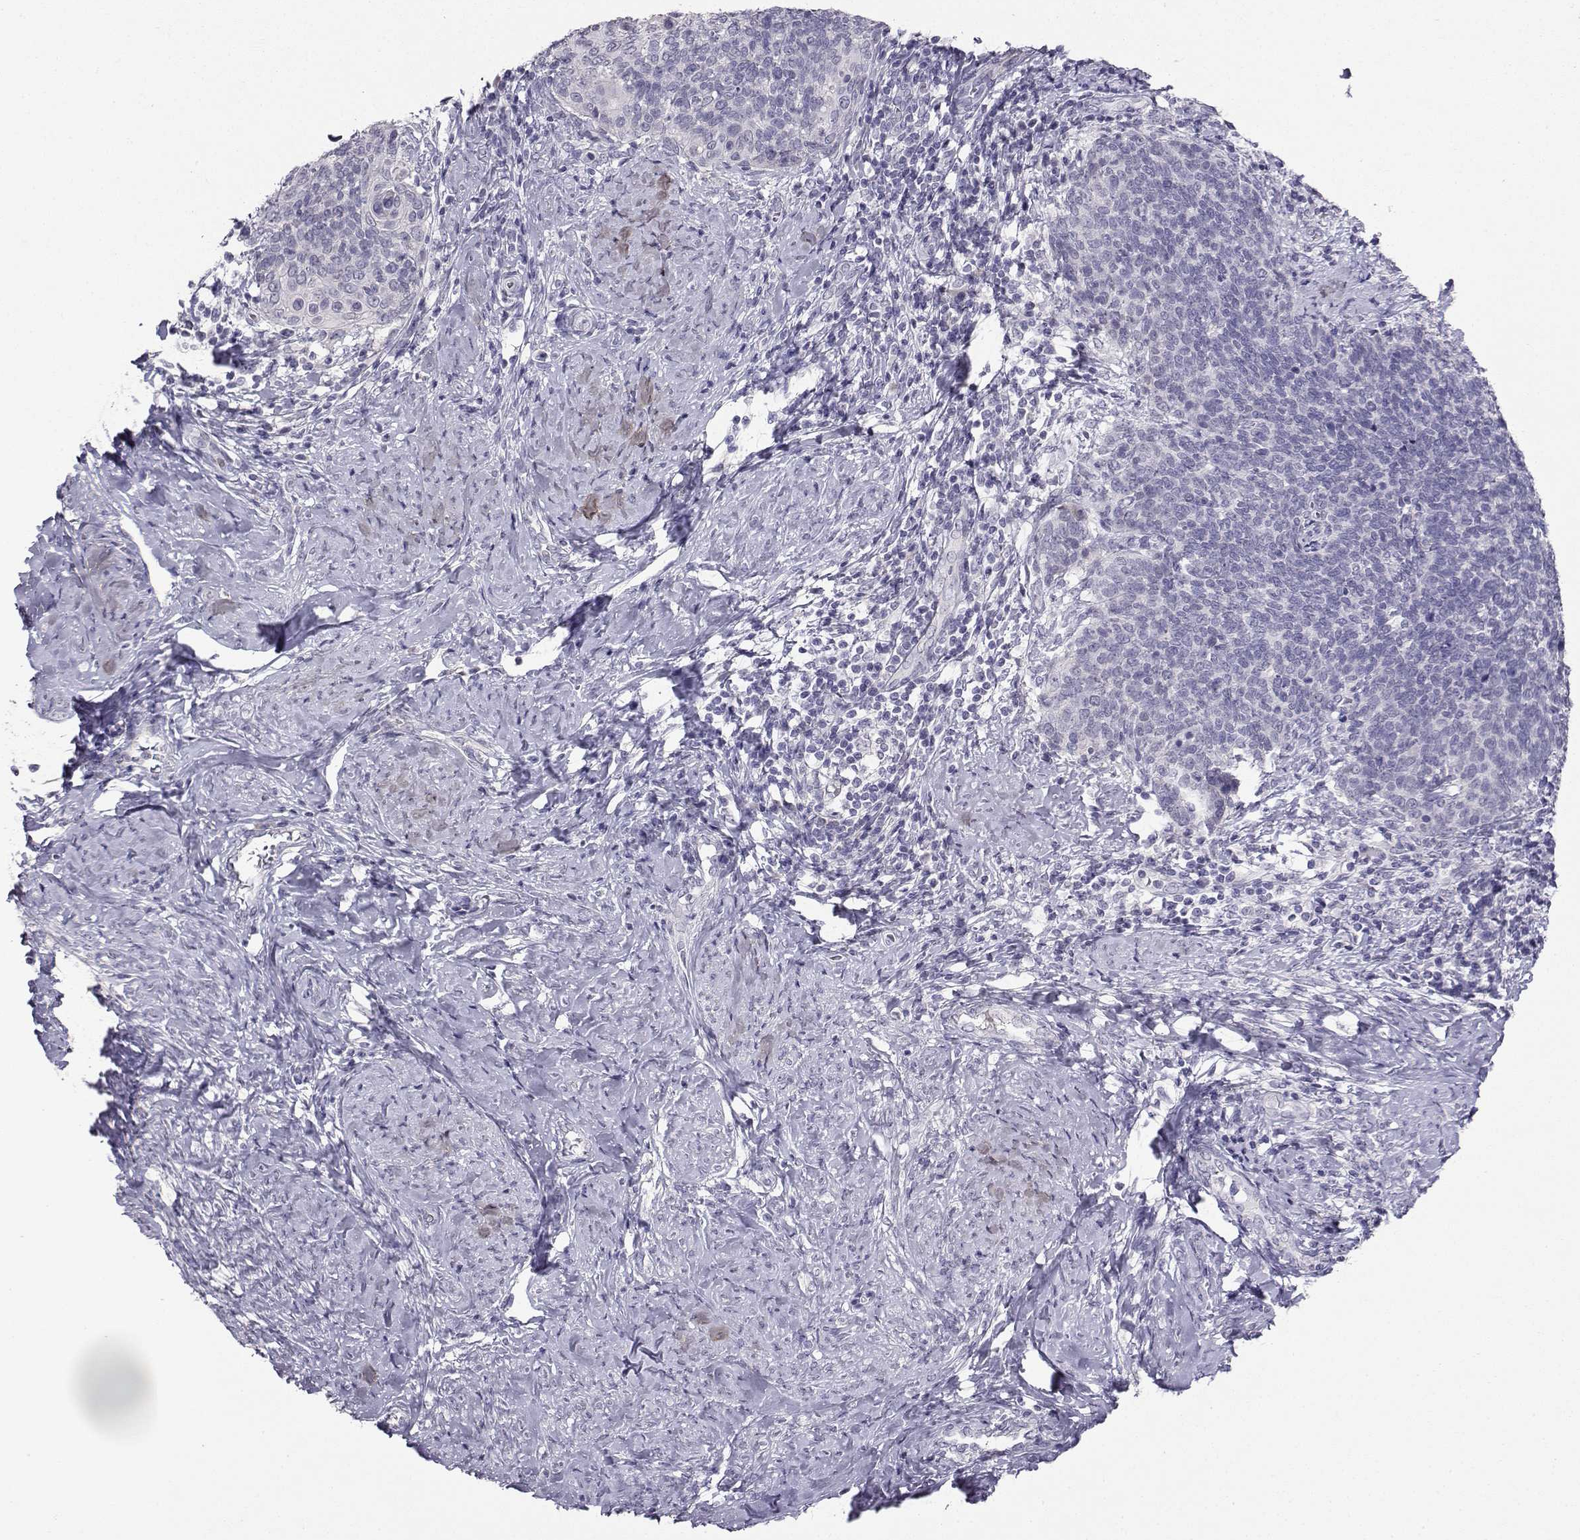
{"staining": {"intensity": "negative", "quantity": "none", "location": "none"}, "tissue": "cervical cancer", "cell_type": "Tumor cells", "image_type": "cancer", "snomed": [{"axis": "morphology", "description": "Normal tissue, NOS"}, {"axis": "morphology", "description": "Squamous cell carcinoma, NOS"}, {"axis": "topography", "description": "Cervix"}], "caption": "High power microscopy photomicrograph of an IHC image of cervical cancer (squamous cell carcinoma), revealing no significant positivity in tumor cells.", "gene": "CARTPT", "patient": {"sex": "female", "age": 39}}